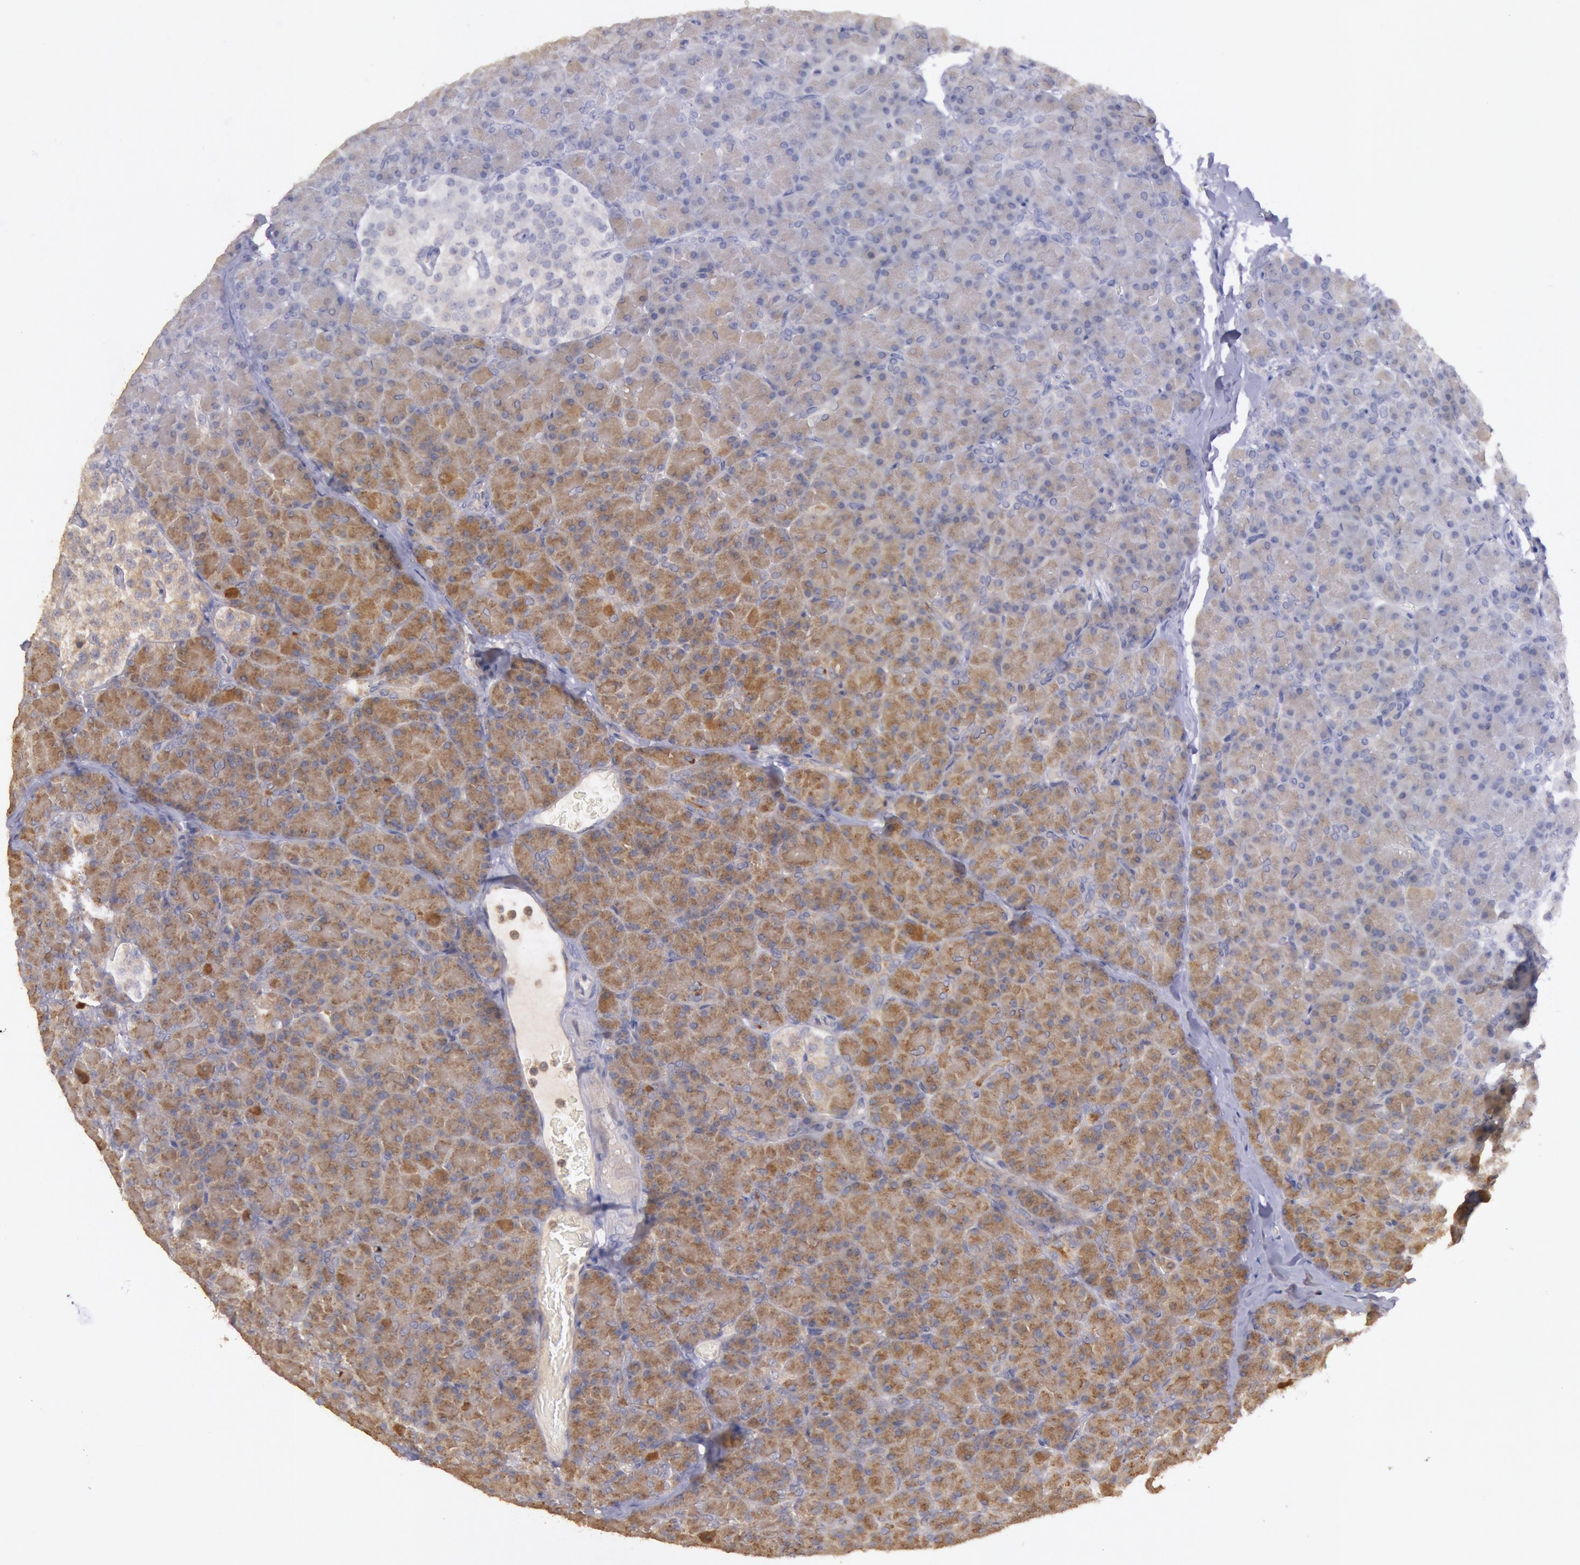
{"staining": {"intensity": "weak", "quantity": "25%-75%", "location": "cytoplasmic/membranous"}, "tissue": "pancreas", "cell_type": "Exocrine glandular cells", "image_type": "normal", "snomed": [{"axis": "morphology", "description": "Normal tissue, NOS"}, {"axis": "topography", "description": "Pancreas"}], "caption": "Weak cytoplasmic/membranous protein expression is present in about 25%-75% of exocrine glandular cells in pancreas.", "gene": "PIK3R1", "patient": {"sex": "female", "age": 43}}